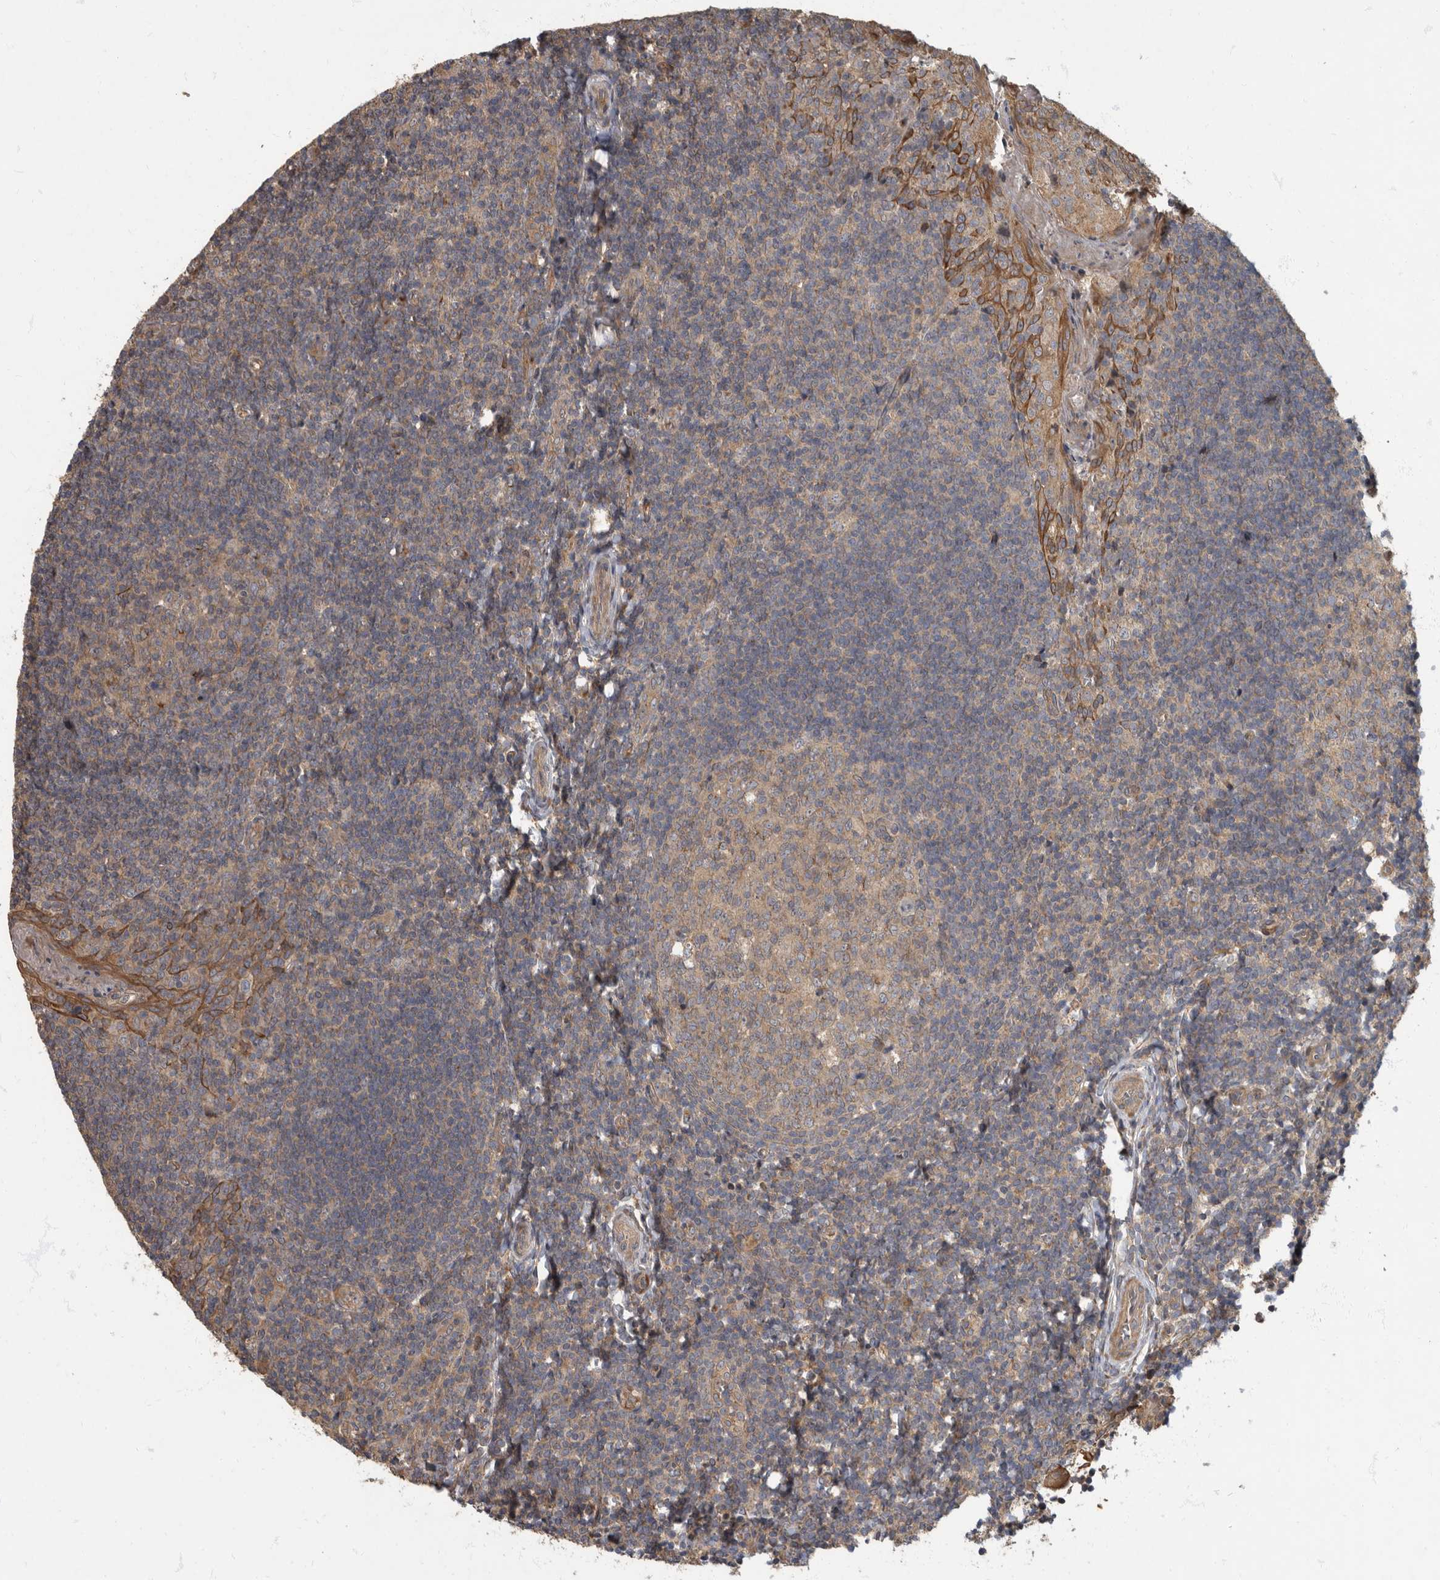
{"staining": {"intensity": "weak", "quantity": ">75%", "location": "cytoplasmic/membranous"}, "tissue": "tonsil", "cell_type": "Germinal center cells", "image_type": "normal", "snomed": [{"axis": "morphology", "description": "Normal tissue, NOS"}, {"axis": "topography", "description": "Tonsil"}], "caption": "Protein expression by IHC reveals weak cytoplasmic/membranous expression in approximately >75% of germinal center cells in benign tonsil. (DAB (3,3'-diaminobenzidine) IHC with brightfield microscopy, high magnification).", "gene": "IQCK", "patient": {"sex": "male", "age": 27}}